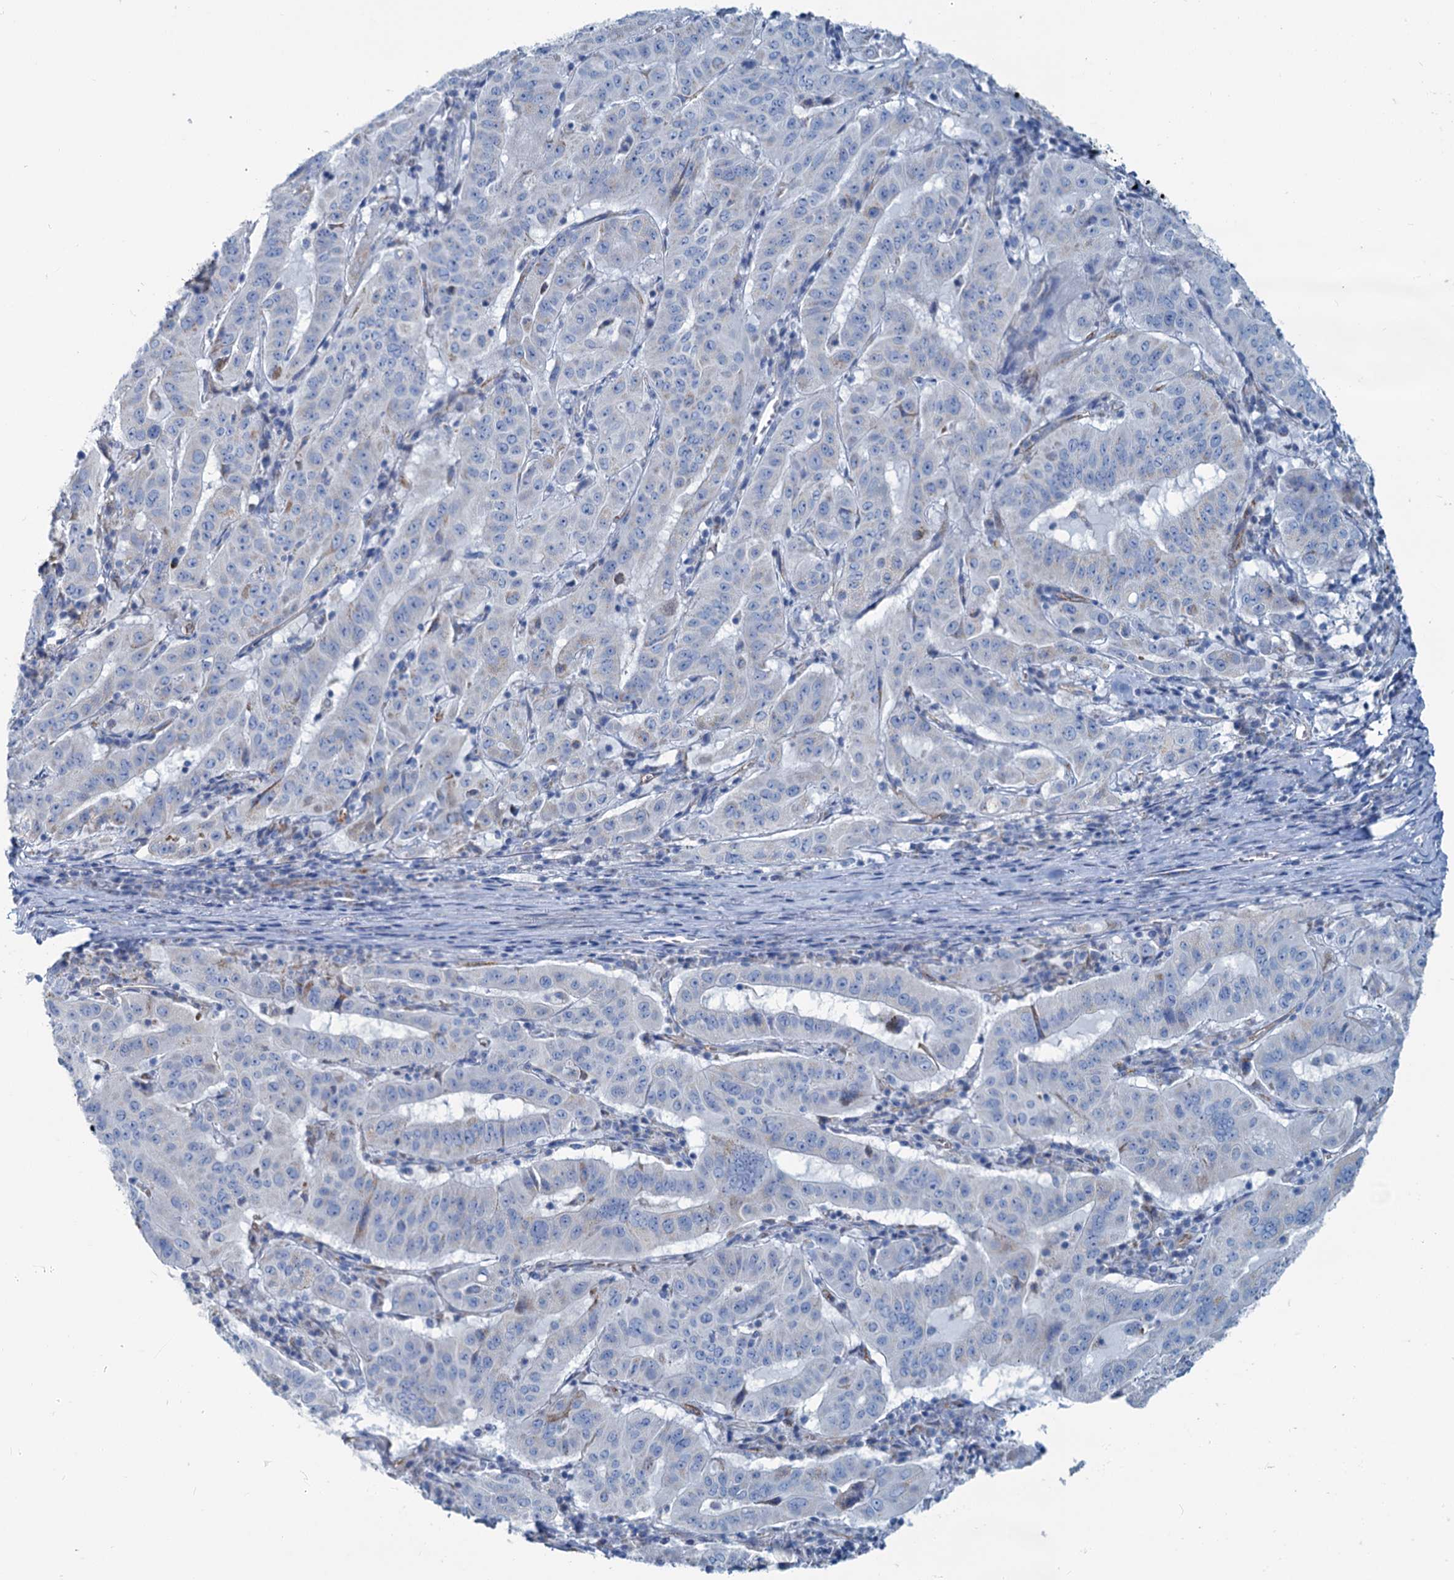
{"staining": {"intensity": "negative", "quantity": "none", "location": "none"}, "tissue": "pancreatic cancer", "cell_type": "Tumor cells", "image_type": "cancer", "snomed": [{"axis": "morphology", "description": "Adenocarcinoma, NOS"}, {"axis": "topography", "description": "Pancreas"}], "caption": "An immunohistochemistry photomicrograph of pancreatic cancer (adenocarcinoma) is shown. There is no staining in tumor cells of pancreatic cancer (adenocarcinoma).", "gene": "SLC1A3", "patient": {"sex": "male", "age": 63}}